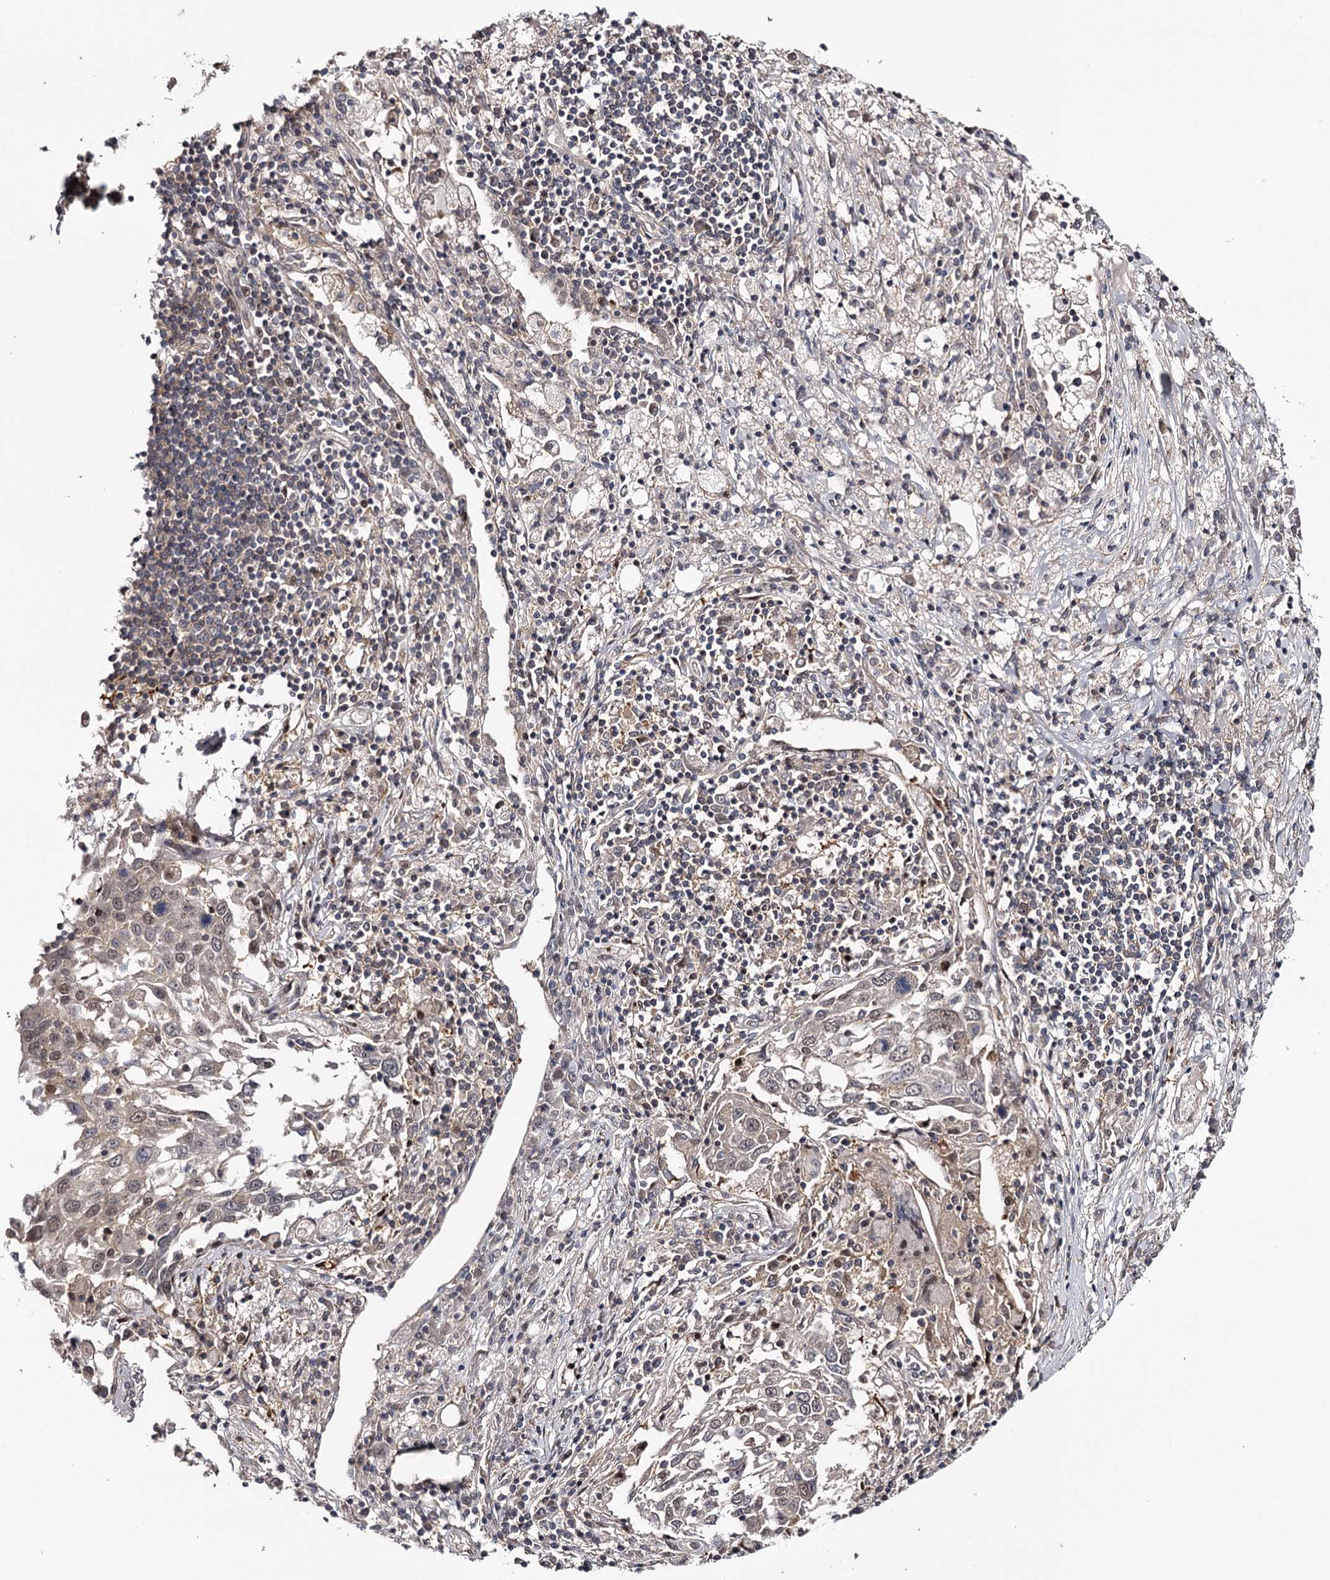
{"staining": {"intensity": "weak", "quantity": "25%-75%", "location": "cytoplasmic/membranous,nuclear"}, "tissue": "lung cancer", "cell_type": "Tumor cells", "image_type": "cancer", "snomed": [{"axis": "morphology", "description": "Squamous cell carcinoma, NOS"}, {"axis": "topography", "description": "Lung"}], "caption": "There is low levels of weak cytoplasmic/membranous and nuclear staining in tumor cells of lung cancer (squamous cell carcinoma), as demonstrated by immunohistochemical staining (brown color).", "gene": "GTSF1", "patient": {"sex": "male", "age": 65}}